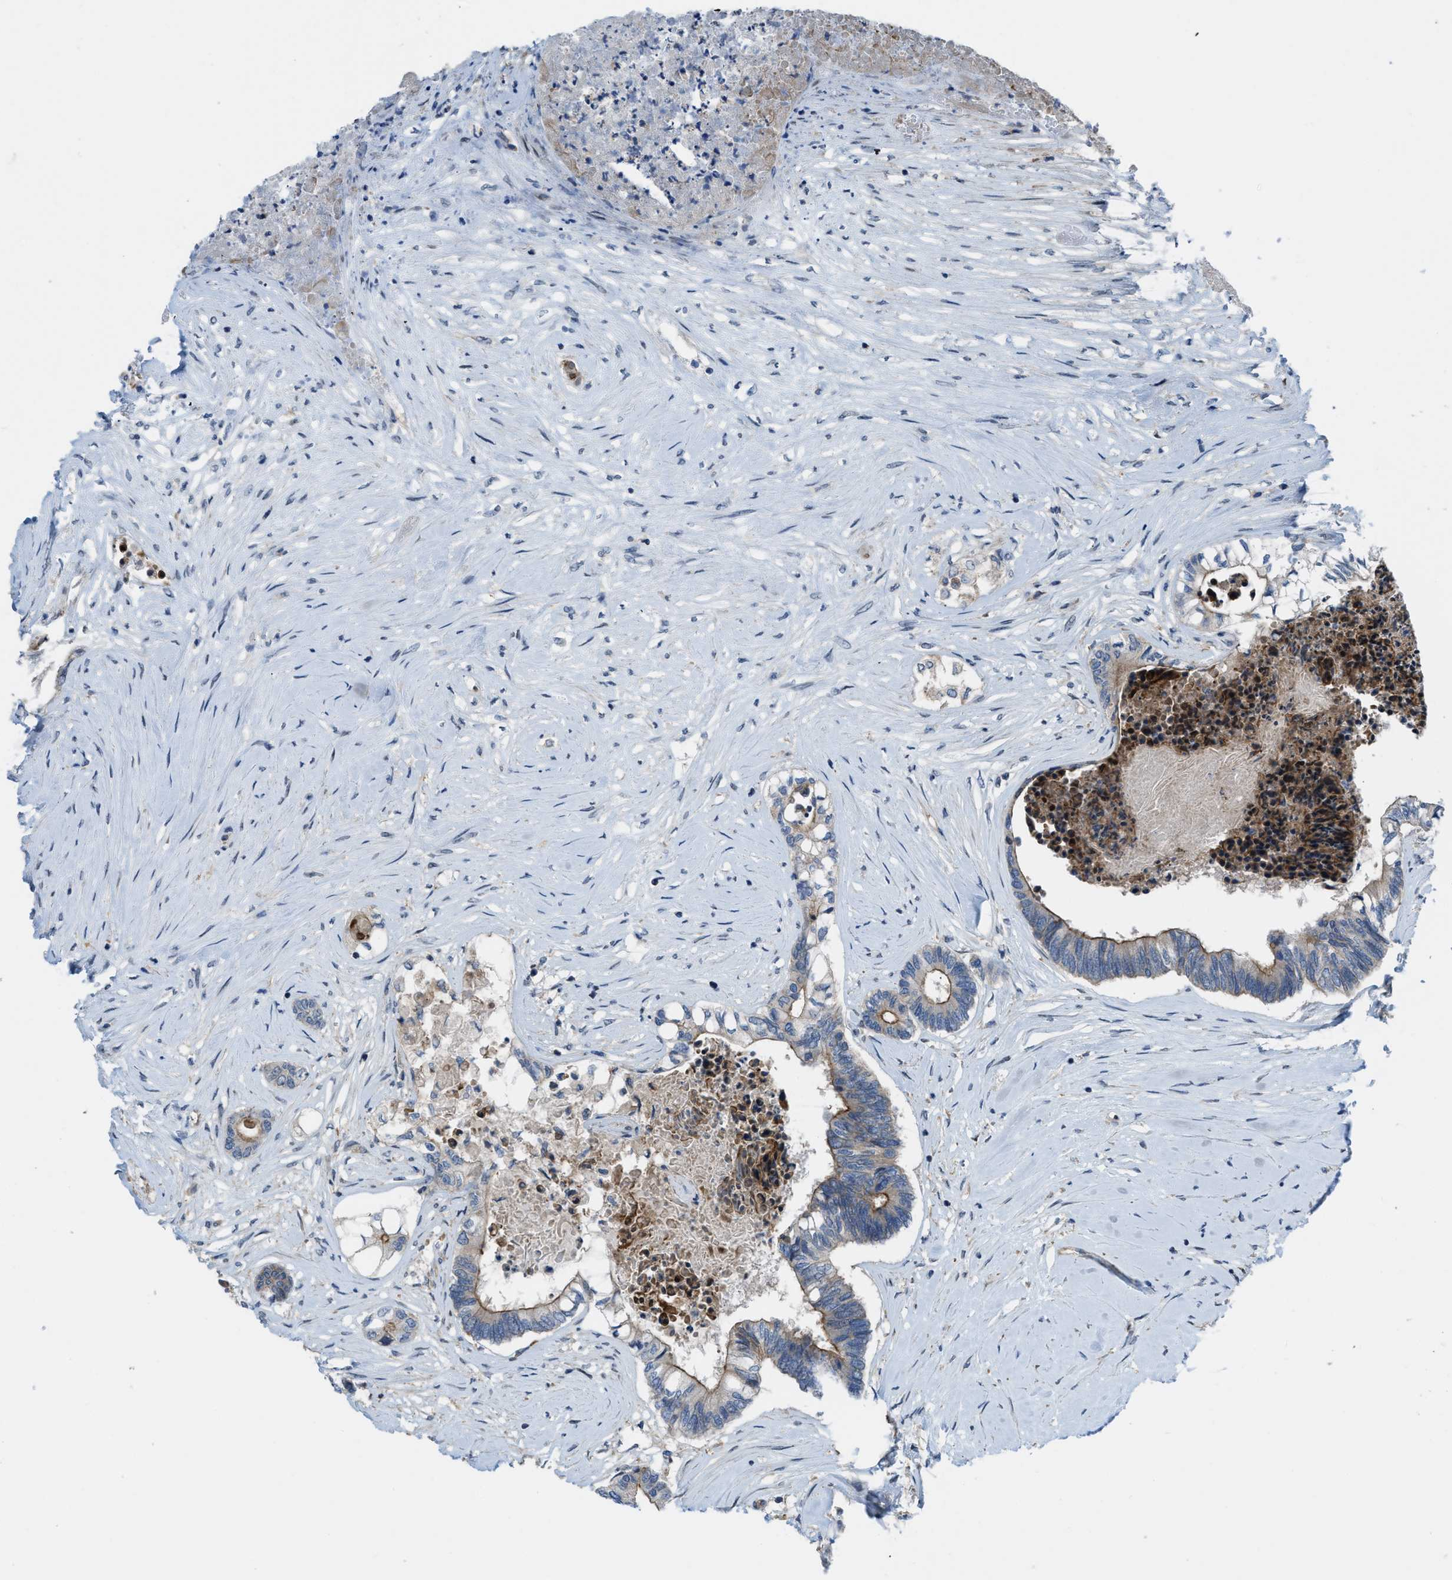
{"staining": {"intensity": "moderate", "quantity": ">75%", "location": "cytoplasmic/membranous"}, "tissue": "colorectal cancer", "cell_type": "Tumor cells", "image_type": "cancer", "snomed": [{"axis": "morphology", "description": "Adenocarcinoma, NOS"}, {"axis": "topography", "description": "Rectum"}], "caption": "DAB (3,3'-diaminobenzidine) immunohistochemical staining of colorectal cancer reveals moderate cytoplasmic/membranous protein expression in approximately >75% of tumor cells.", "gene": "MYO18A", "patient": {"sex": "male", "age": 63}}